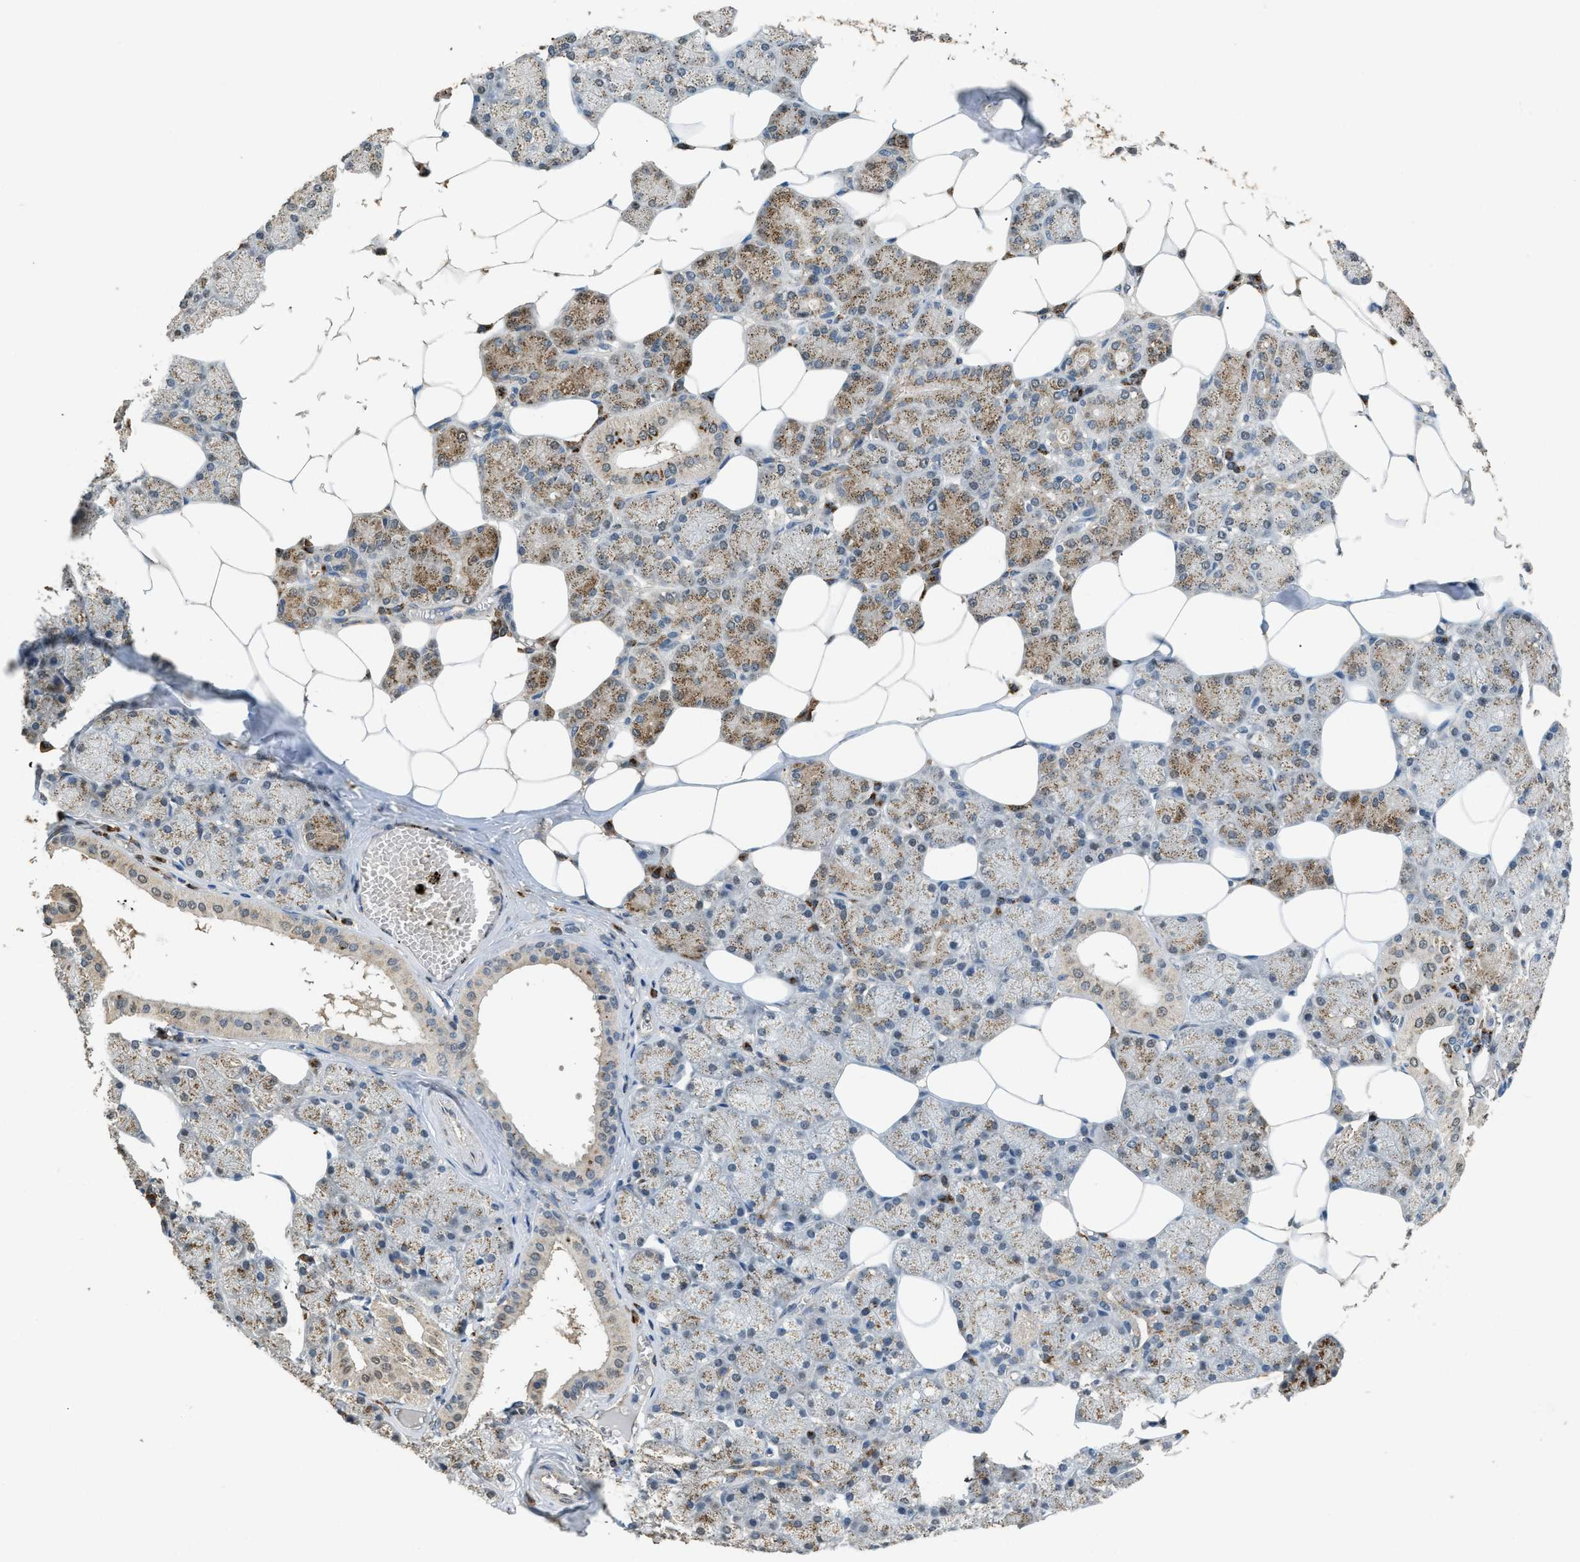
{"staining": {"intensity": "moderate", "quantity": ">75%", "location": "cytoplasmic/membranous"}, "tissue": "salivary gland", "cell_type": "Glandular cells", "image_type": "normal", "snomed": [{"axis": "morphology", "description": "Normal tissue, NOS"}, {"axis": "topography", "description": "Salivary gland"}], "caption": "Benign salivary gland shows moderate cytoplasmic/membranous staining in about >75% of glandular cells The staining was performed using DAB, with brown indicating positive protein expression. Nuclei are stained blue with hematoxylin..", "gene": "IPO7", "patient": {"sex": "male", "age": 62}}